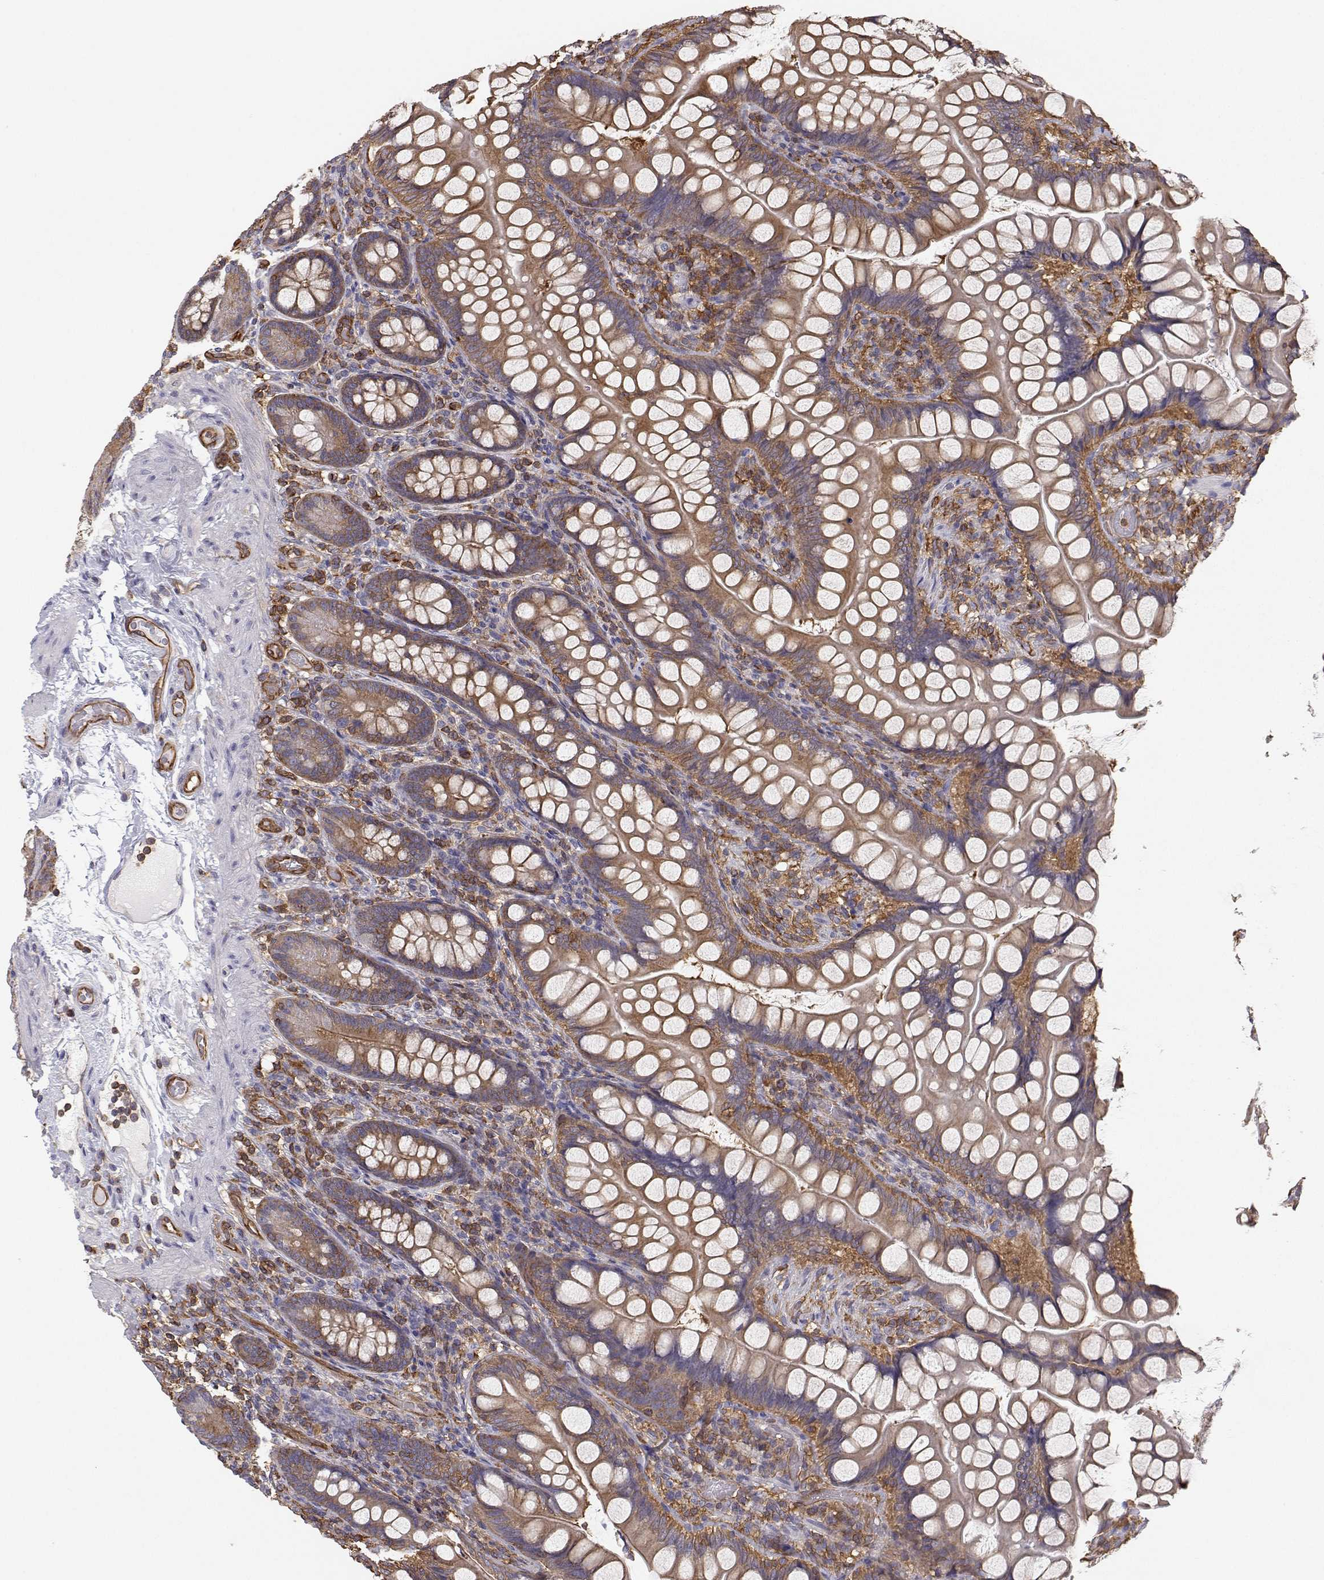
{"staining": {"intensity": "moderate", "quantity": ">75%", "location": "cytoplasmic/membranous"}, "tissue": "small intestine", "cell_type": "Glandular cells", "image_type": "normal", "snomed": [{"axis": "morphology", "description": "Normal tissue, NOS"}, {"axis": "topography", "description": "Small intestine"}], "caption": "Small intestine stained with IHC reveals moderate cytoplasmic/membranous positivity in approximately >75% of glandular cells.", "gene": "MYH9", "patient": {"sex": "male", "age": 70}}